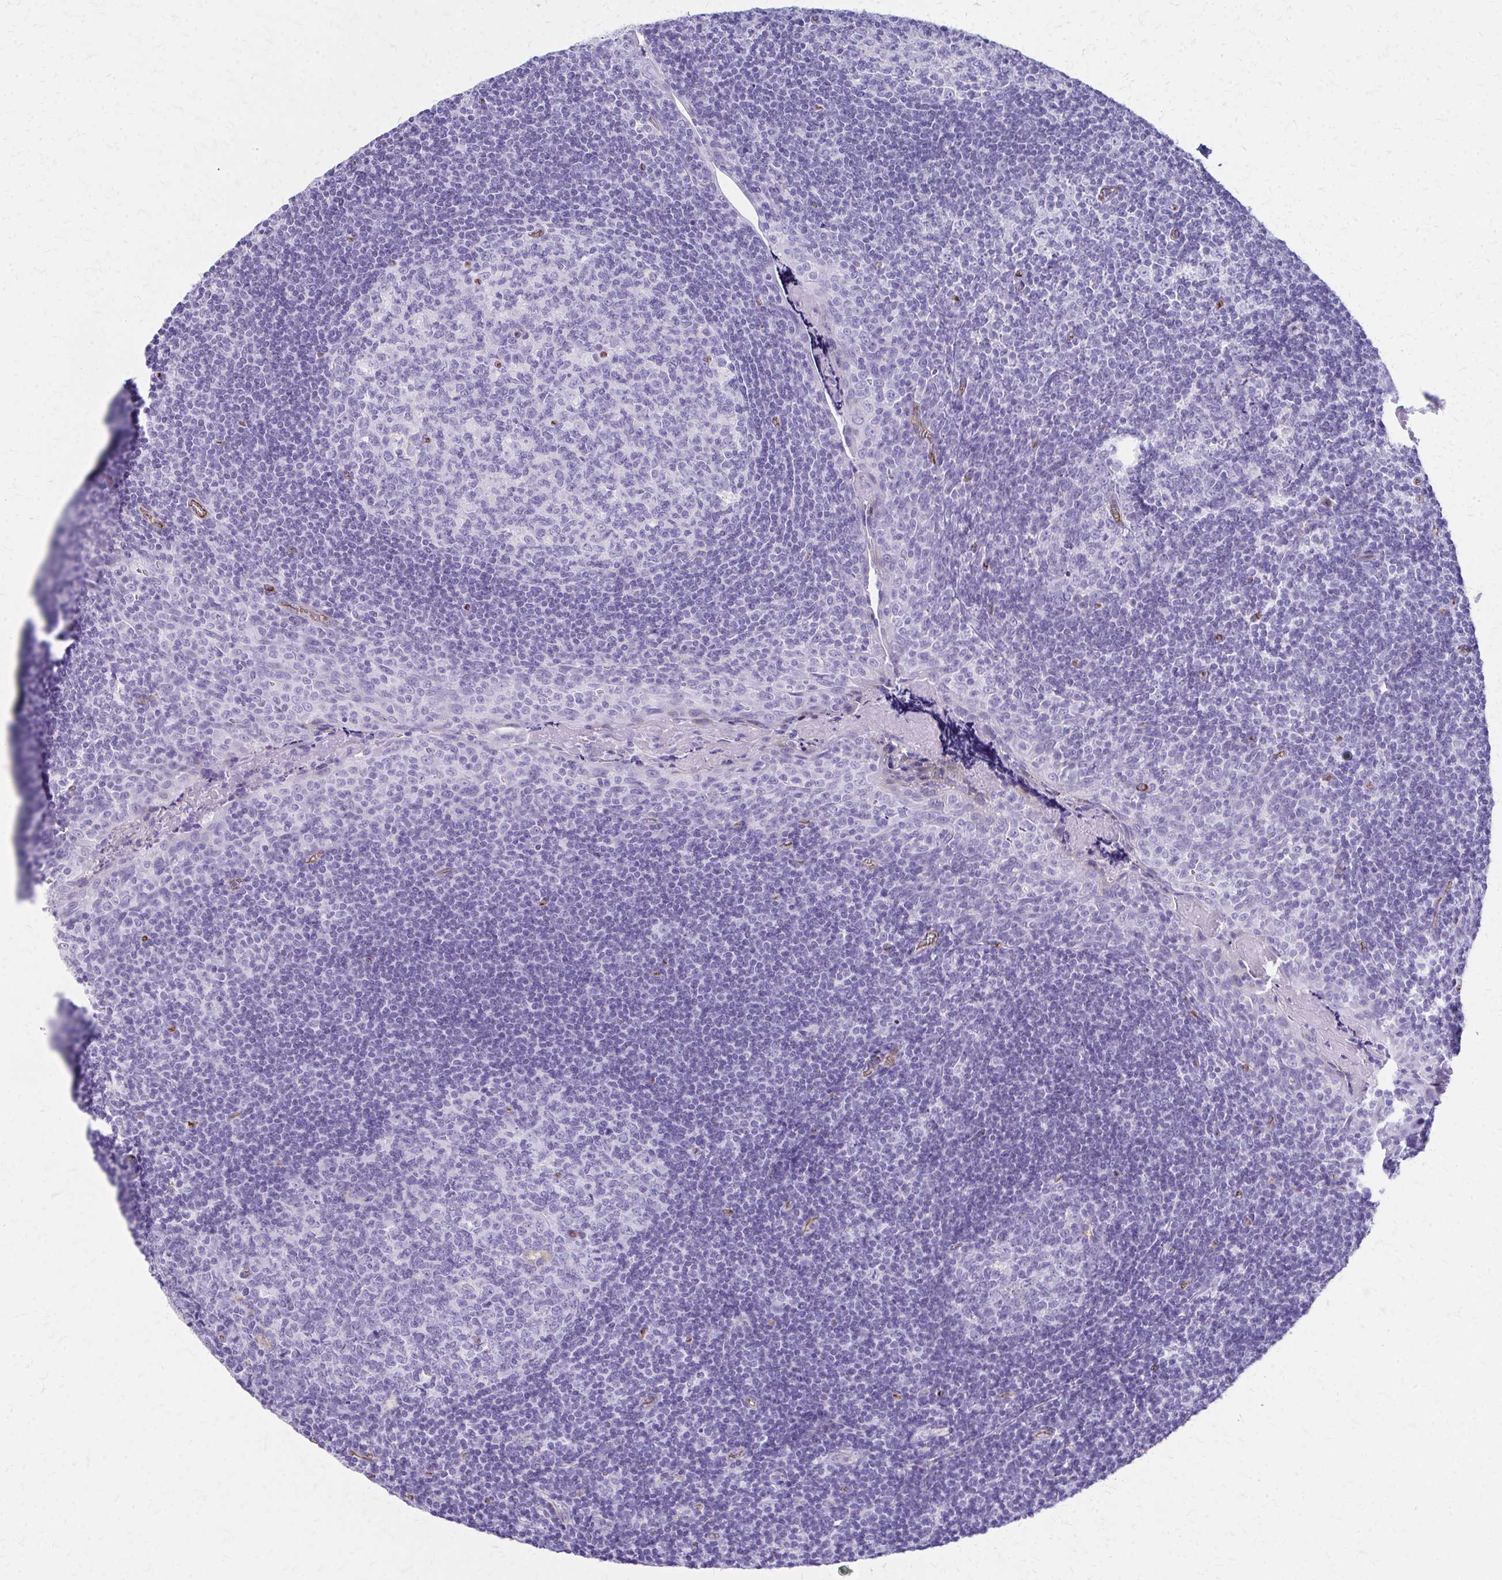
{"staining": {"intensity": "negative", "quantity": "none", "location": "none"}, "tissue": "tonsil", "cell_type": "Germinal center cells", "image_type": "normal", "snomed": [{"axis": "morphology", "description": "Normal tissue, NOS"}, {"axis": "morphology", "description": "Inflammation, NOS"}, {"axis": "topography", "description": "Tonsil"}], "caption": "This is a histopathology image of immunohistochemistry (IHC) staining of normal tonsil, which shows no positivity in germinal center cells.", "gene": "TPSG1", "patient": {"sex": "female", "age": 31}}